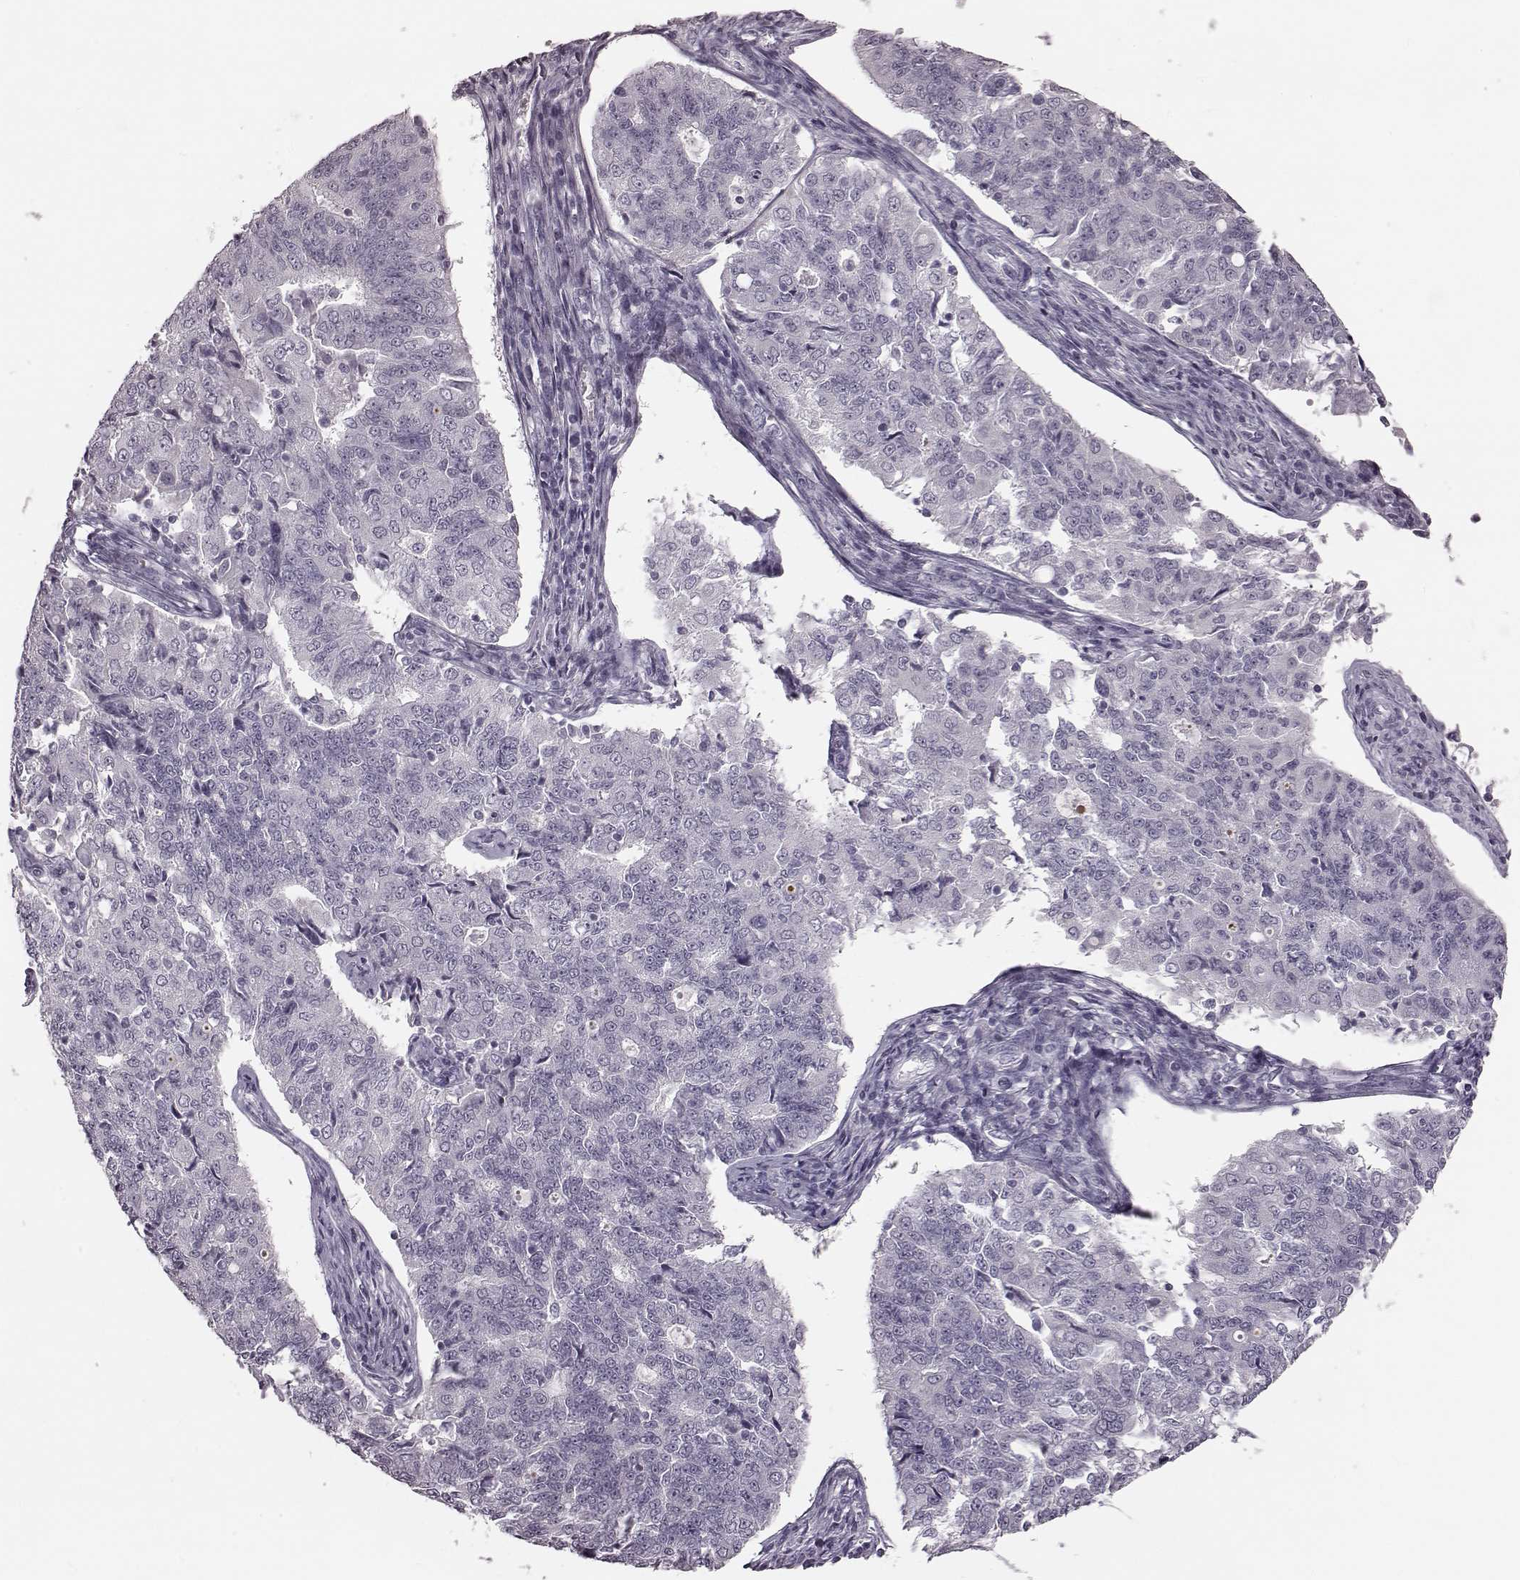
{"staining": {"intensity": "negative", "quantity": "none", "location": "none"}, "tissue": "endometrial cancer", "cell_type": "Tumor cells", "image_type": "cancer", "snomed": [{"axis": "morphology", "description": "Adenocarcinoma, NOS"}, {"axis": "topography", "description": "Endometrium"}], "caption": "IHC of endometrial adenocarcinoma exhibits no expression in tumor cells. The staining was performed using DAB to visualize the protein expression in brown, while the nuclei were stained in blue with hematoxylin (Magnification: 20x).", "gene": "ZNF433", "patient": {"sex": "female", "age": 43}}